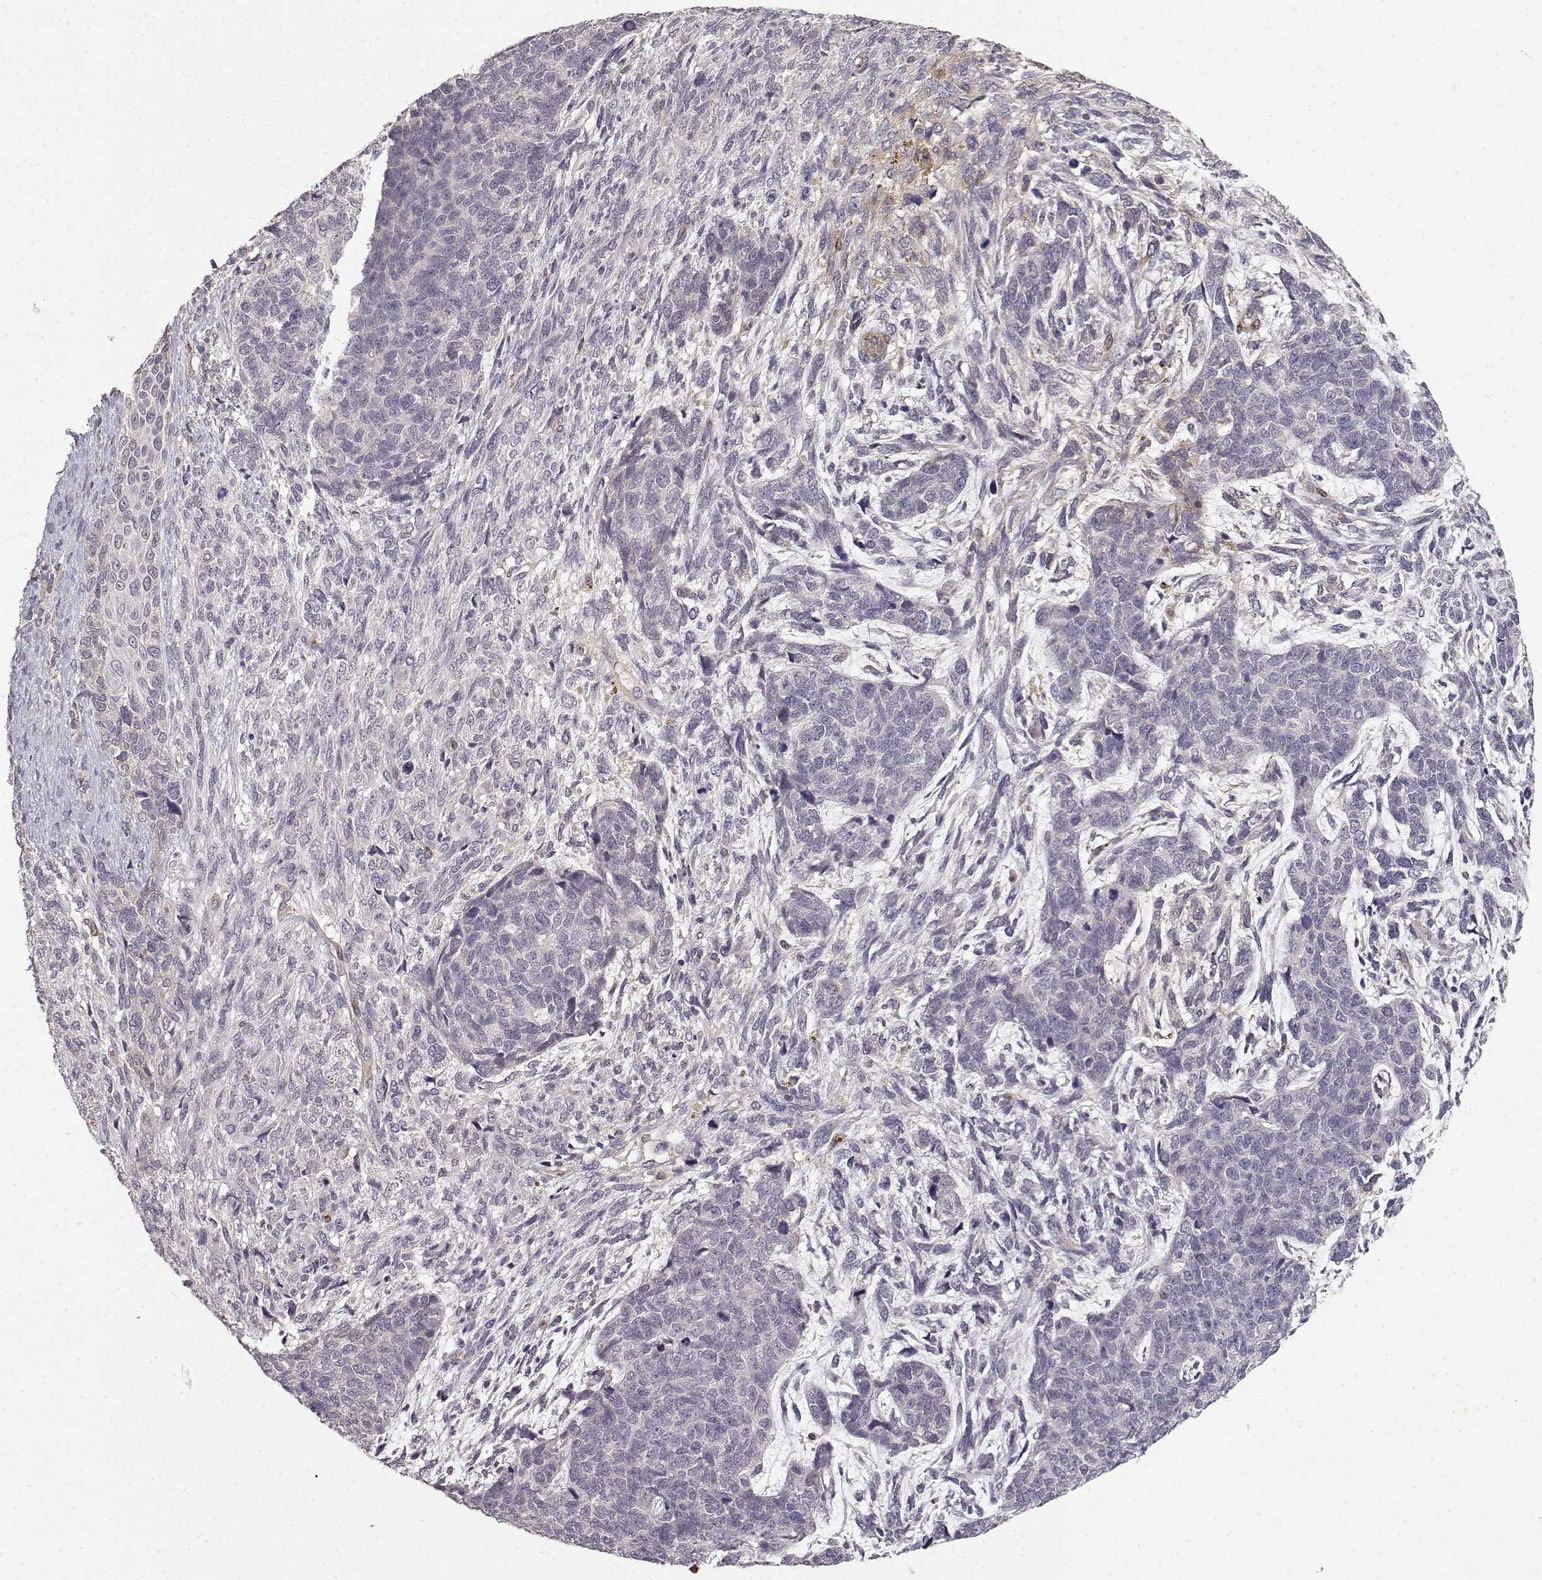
{"staining": {"intensity": "negative", "quantity": "none", "location": "none"}, "tissue": "cervical cancer", "cell_type": "Tumor cells", "image_type": "cancer", "snomed": [{"axis": "morphology", "description": "Squamous cell carcinoma, NOS"}, {"axis": "topography", "description": "Cervix"}], "caption": "Micrograph shows no protein expression in tumor cells of cervical cancer (squamous cell carcinoma) tissue.", "gene": "IFITM1", "patient": {"sex": "female", "age": 63}}